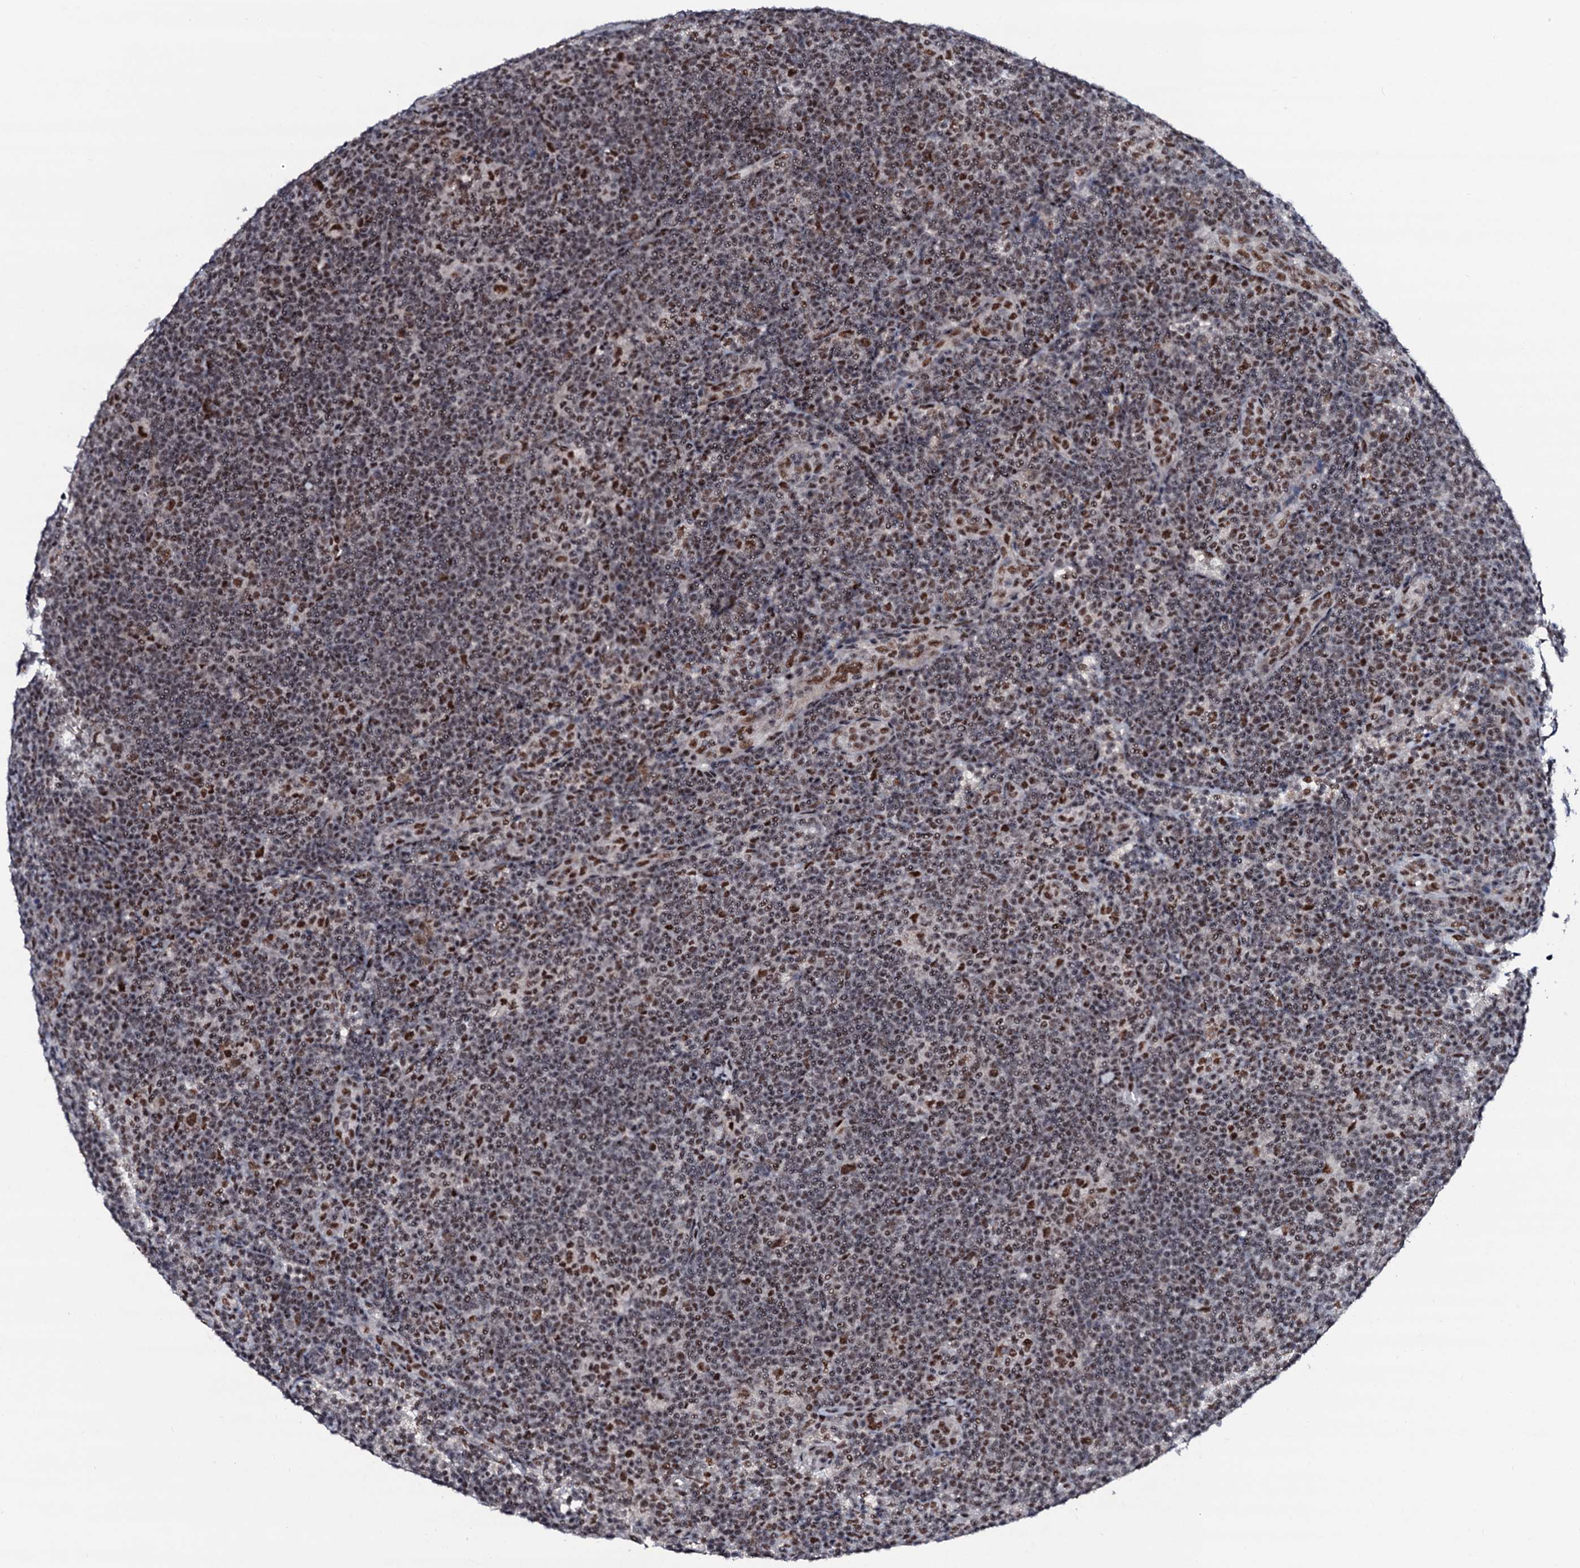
{"staining": {"intensity": "moderate", "quantity": ">75%", "location": "nuclear"}, "tissue": "lymphoma", "cell_type": "Tumor cells", "image_type": "cancer", "snomed": [{"axis": "morphology", "description": "Hodgkin's disease, NOS"}, {"axis": "topography", "description": "Lymph node"}], "caption": "This micrograph exhibits immunohistochemistry (IHC) staining of human Hodgkin's disease, with medium moderate nuclear staining in approximately >75% of tumor cells.", "gene": "PRPF18", "patient": {"sex": "female", "age": 57}}